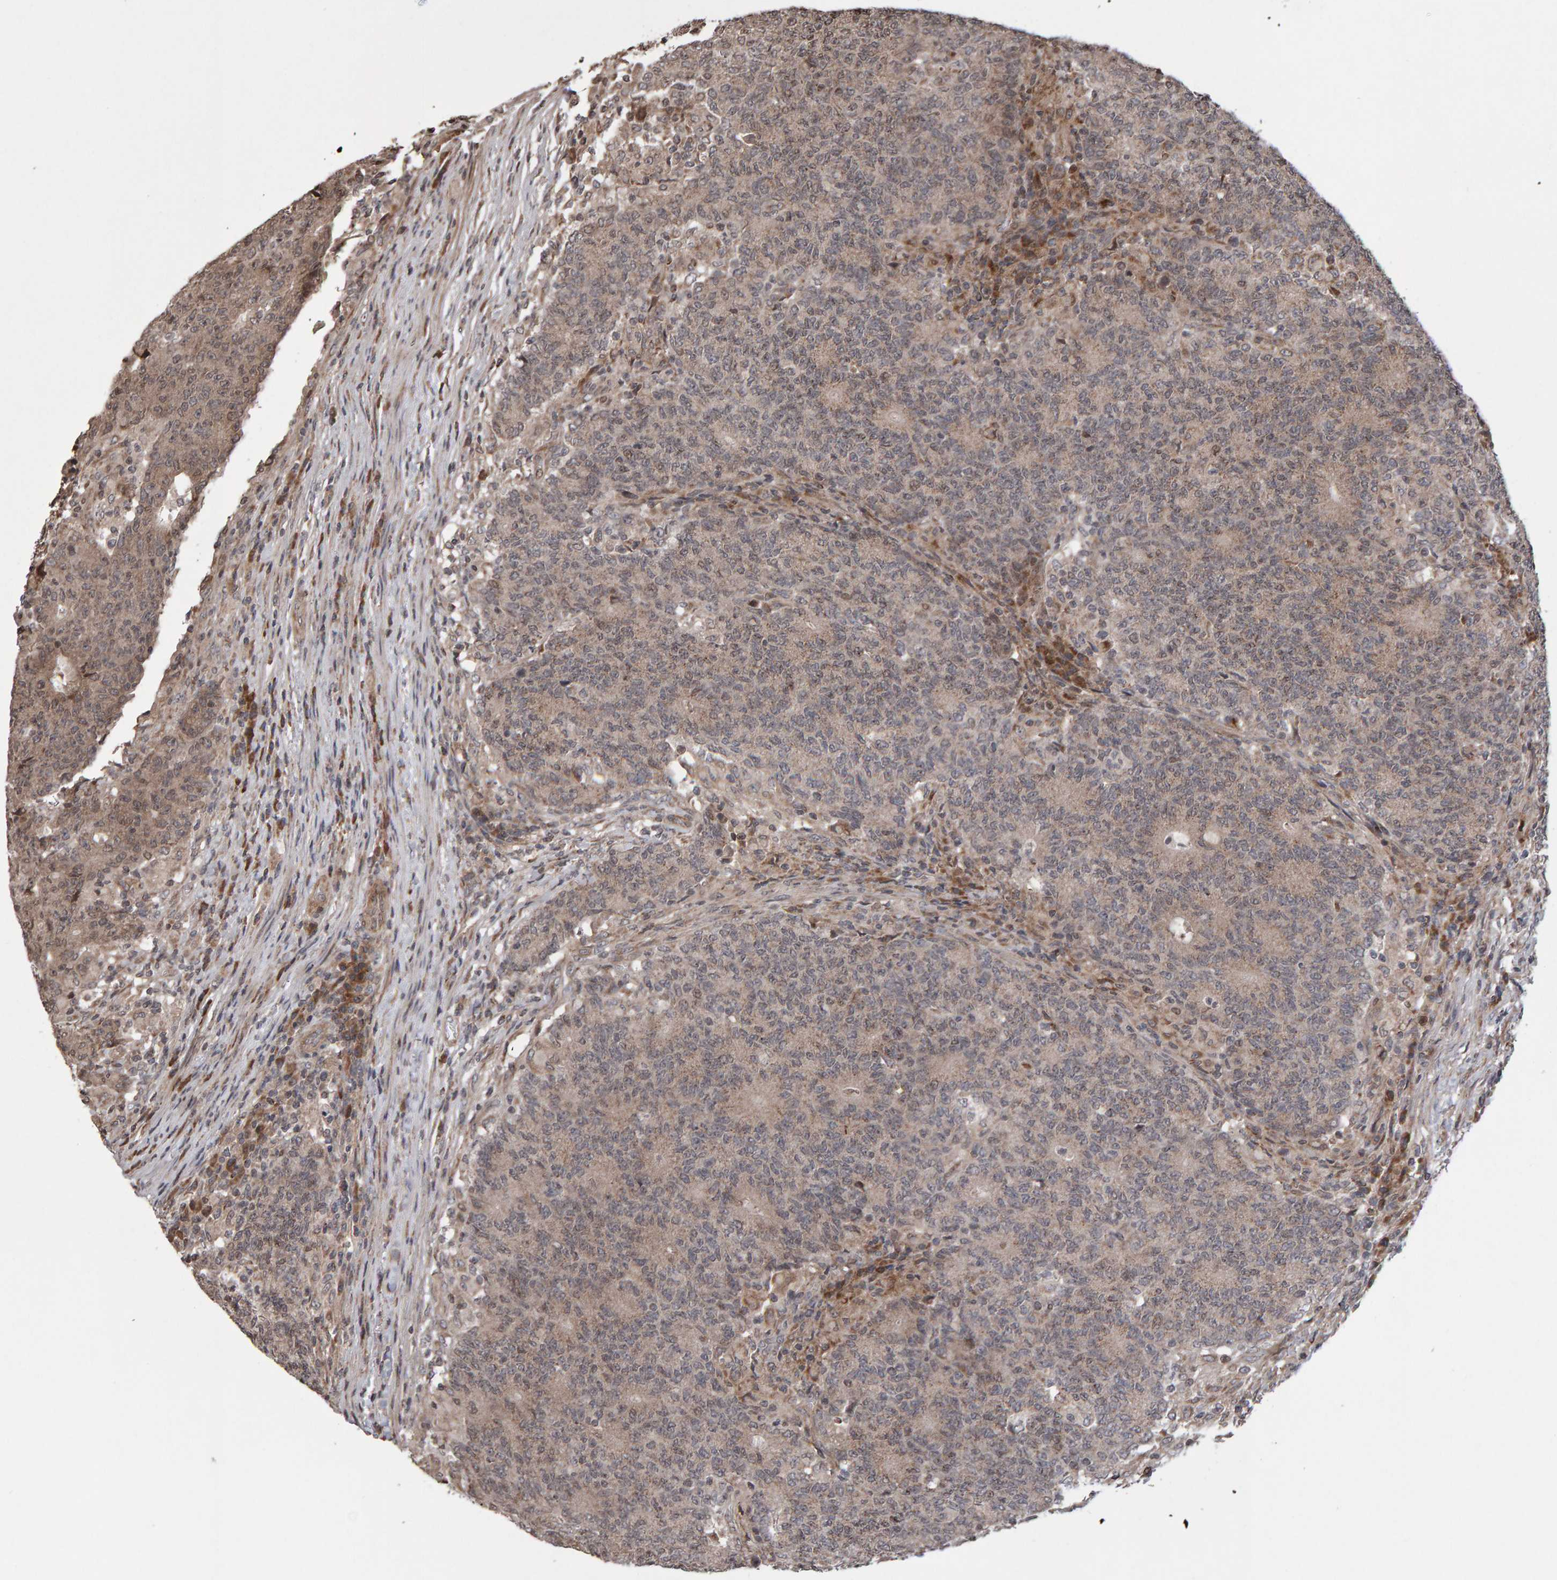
{"staining": {"intensity": "weak", "quantity": ">75%", "location": "cytoplasmic/membranous"}, "tissue": "colorectal cancer", "cell_type": "Tumor cells", "image_type": "cancer", "snomed": [{"axis": "morphology", "description": "Normal tissue, NOS"}, {"axis": "morphology", "description": "Adenocarcinoma, NOS"}, {"axis": "topography", "description": "Colon"}], "caption": "The photomicrograph reveals staining of adenocarcinoma (colorectal), revealing weak cytoplasmic/membranous protein positivity (brown color) within tumor cells.", "gene": "PECR", "patient": {"sex": "female", "age": 75}}